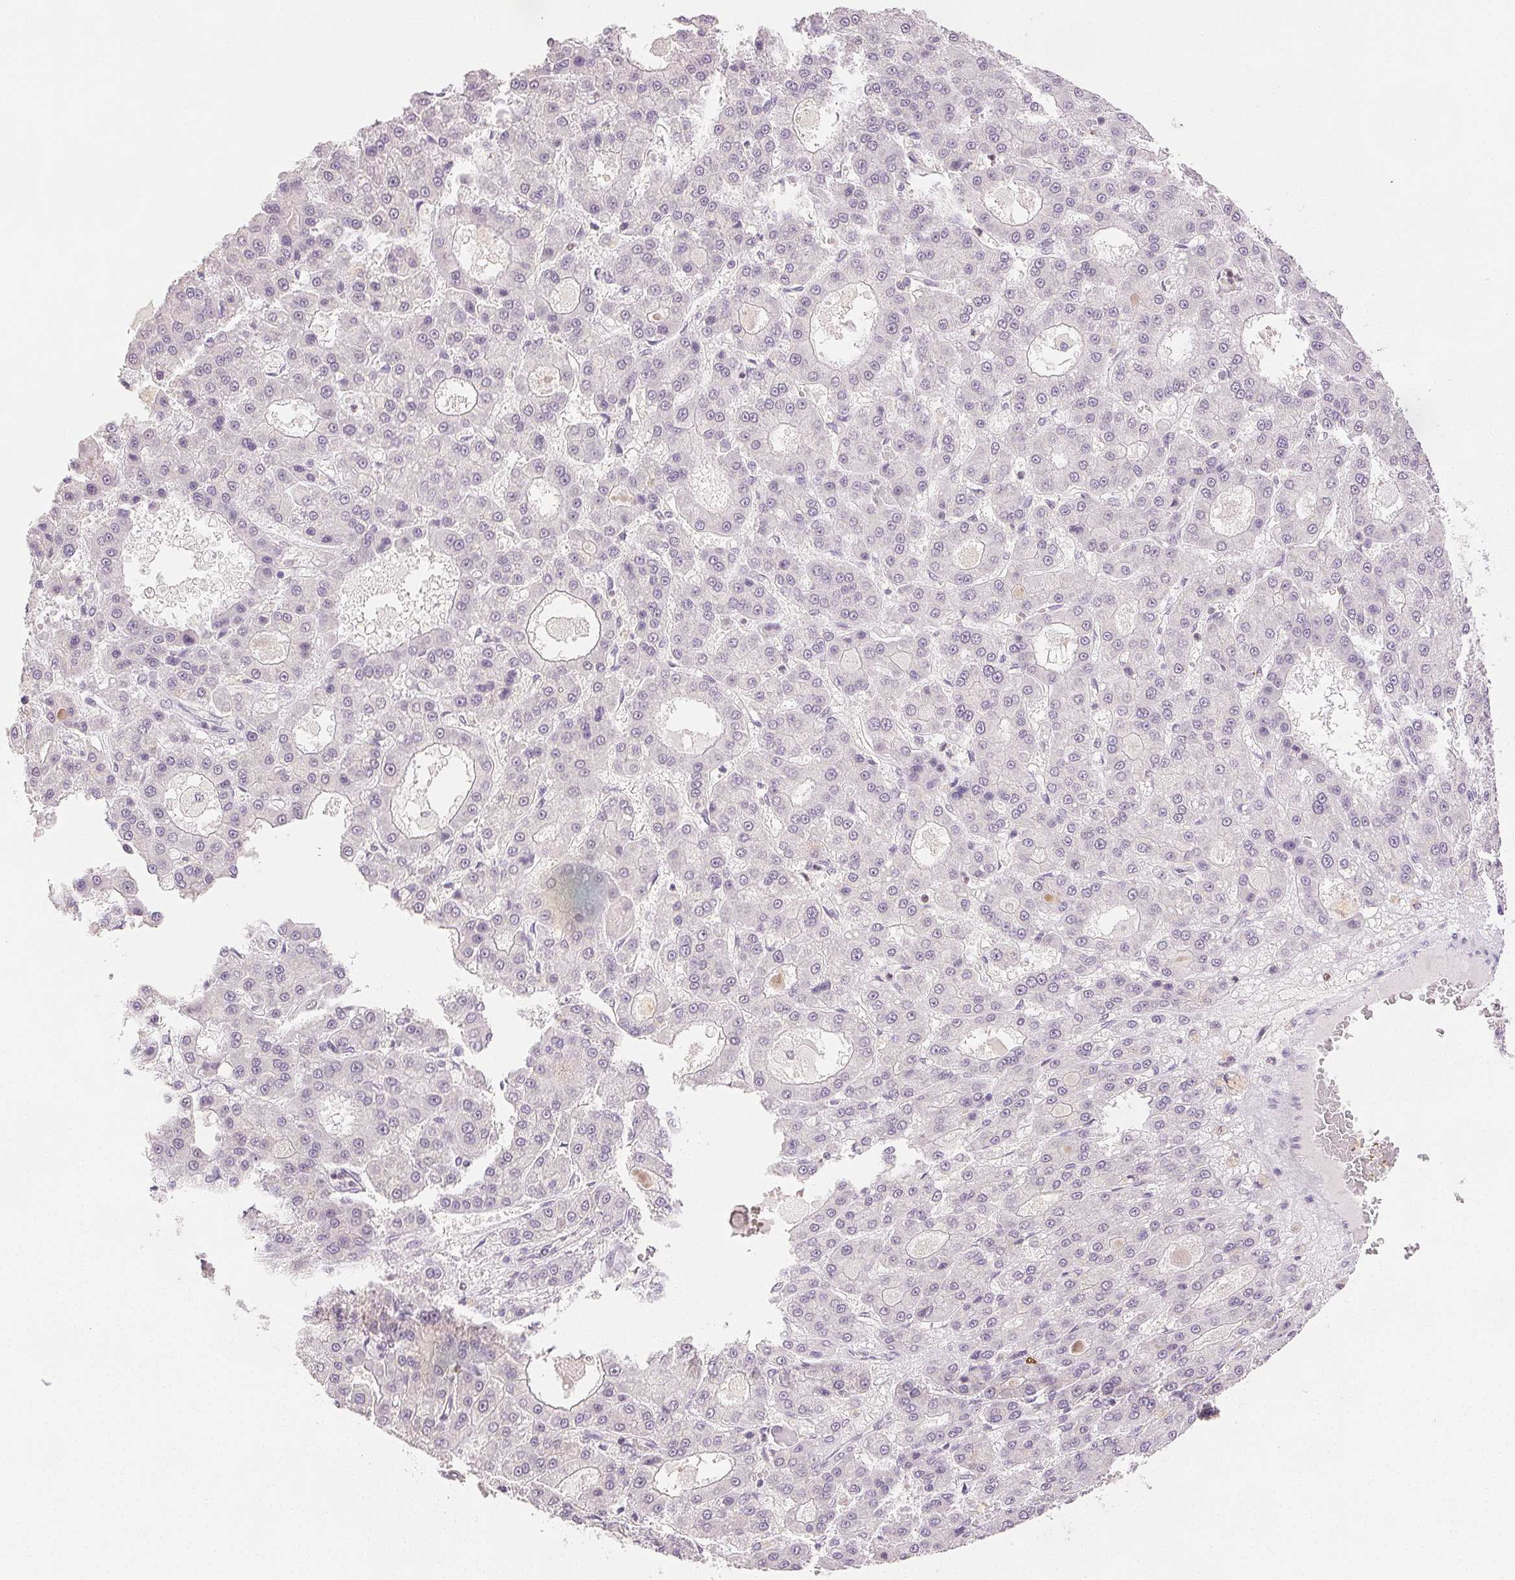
{"staining": {"intensity": "negative", "quantity": "none", "location": "none"}, "tissue": "liver cancer", "cell_type": "Tumor cells", "image_type": "cancer", "snomed": [{"axis": "morphology", "description": "Carcinoma, Hepatocellular, NOS"}, {"axis": "topography", "description": "Liver"}], "caption": "There is no significant expression in tumor cells of liver cancer (hepatocellular carcinoma).", "gene": "RUNX2", "patient": {"sex": "male", "age": 70}}